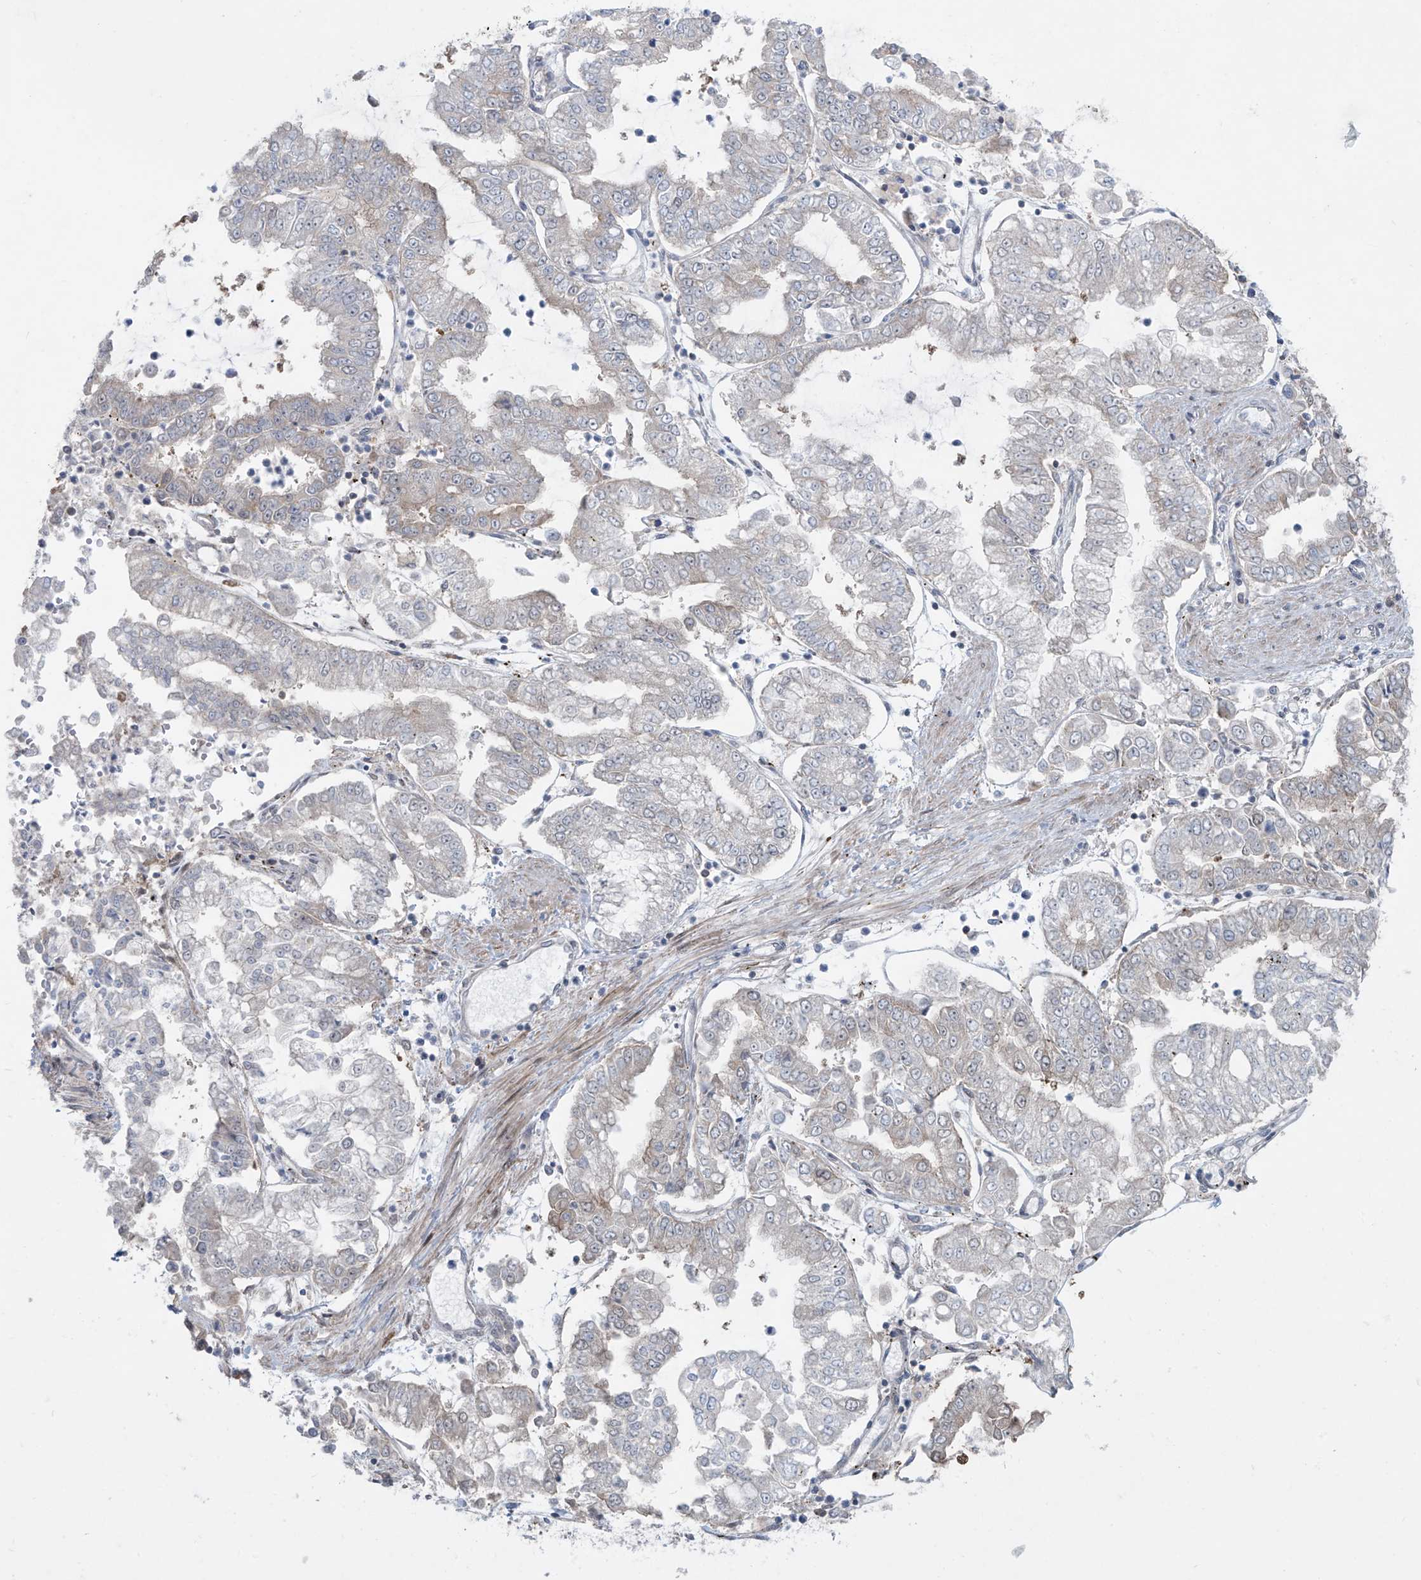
{"staining": {"intensity": "negative", "quantity": "none", "location": "none"}, "tissue": "stomach cancer", "cell_type": "Tumor cells", "image_type": "cancer", "snomed": [{"axis": "morphology", "description": "Adenocarcinoma, NOS"}, {"axis": "topography", "description": "Stomach"}], "caption": "Stomach cancer was stained to show a protein in brown. There is no significant staining in tumor cells. The staining was performed using DAB (3,3'-diaminobenzidine) to visualize the protein expression in brown, while the nuclei were stained in blue with hematoxylin (Magnification: 20x).", "gene": "PPAT", "patient": {"sex": "male", "age": 76}}